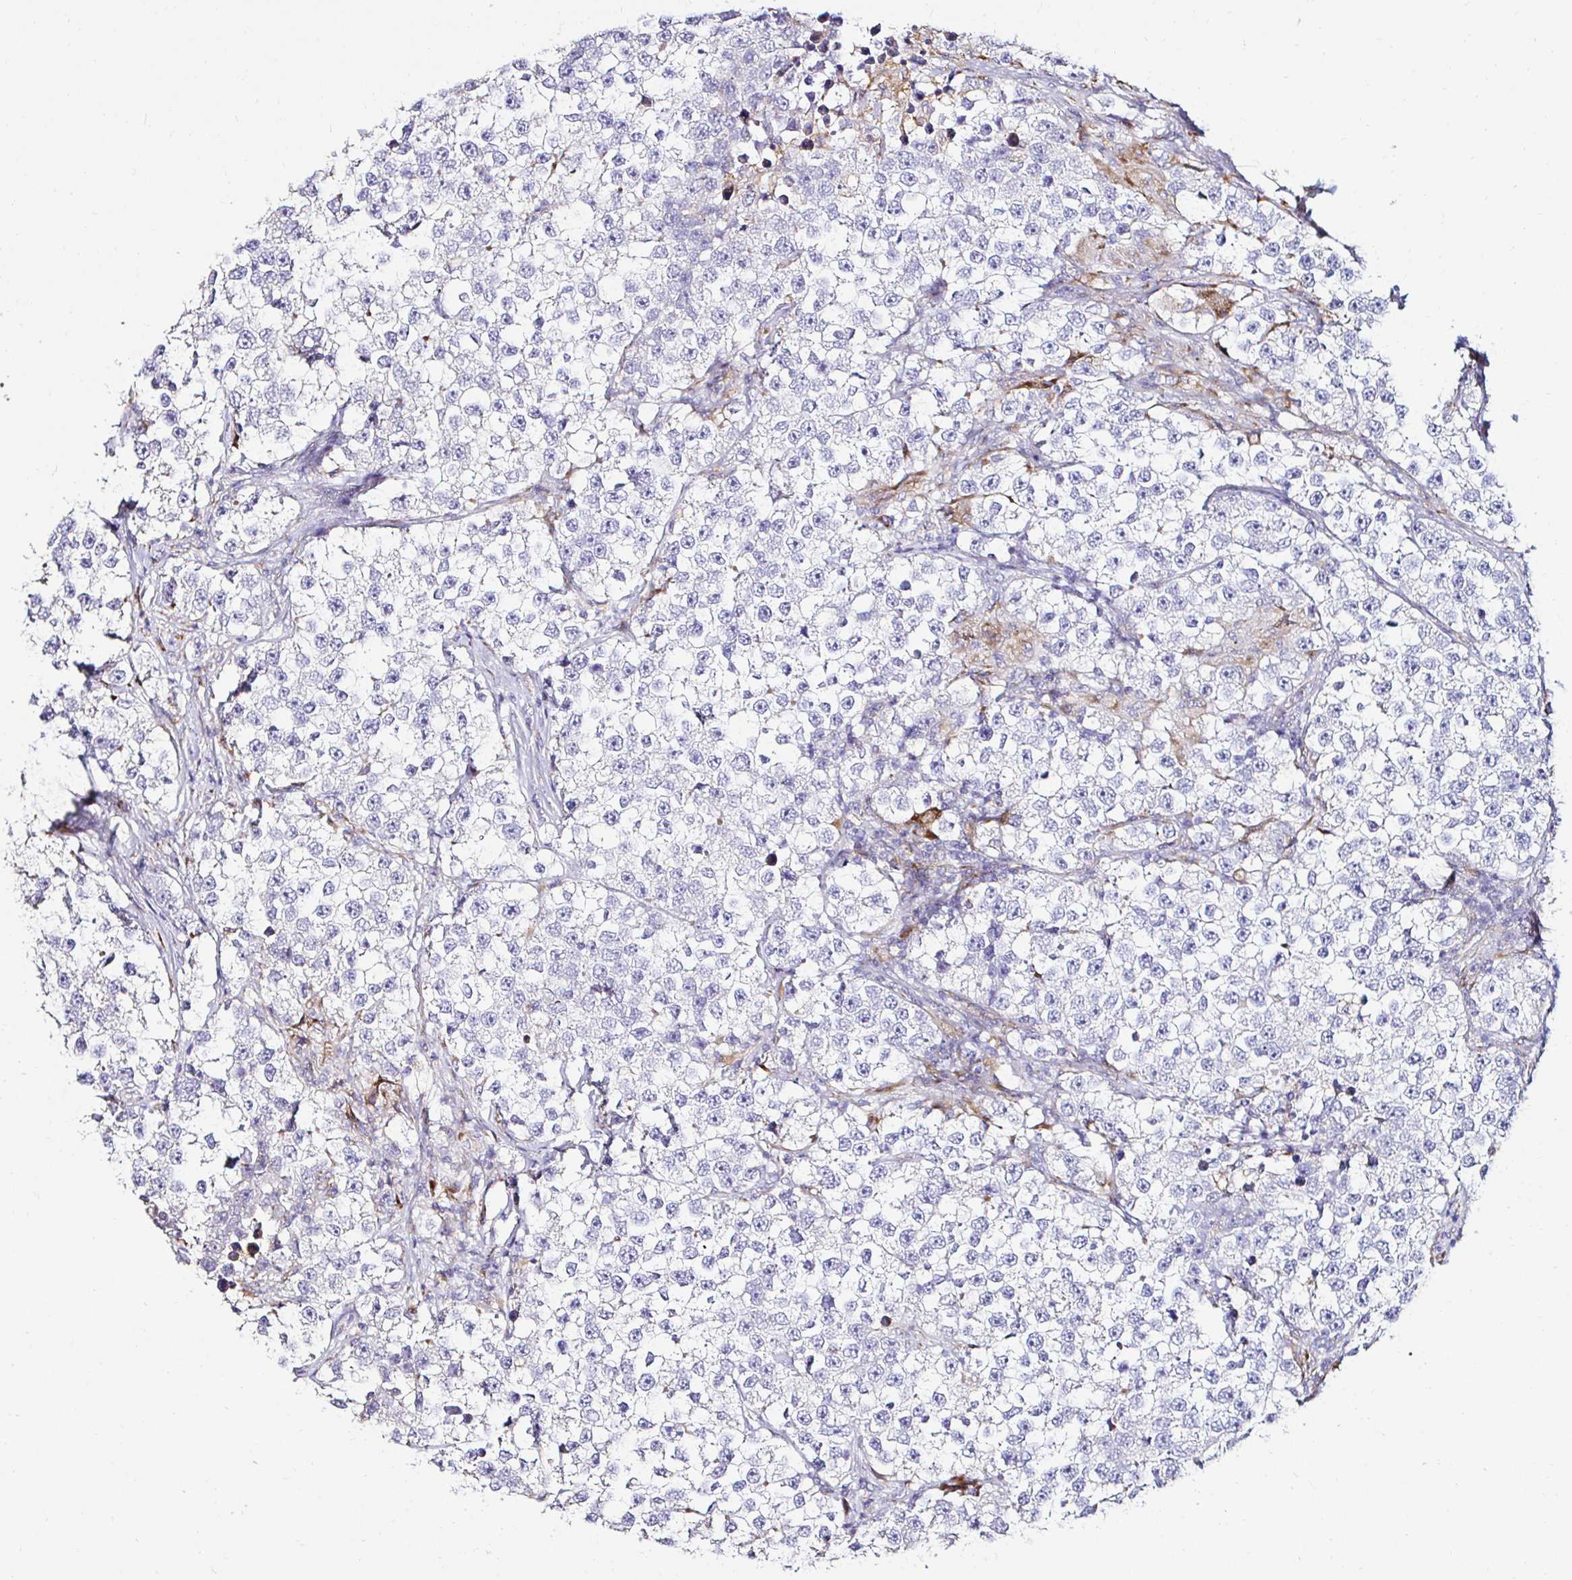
{"staining": {"intensity": "negative", "quantity": "none", "location": "none"}, "tissue": "testis cancer", "cell_type": "Tumor cells", "image_type": "cancer", "snomed": [{"axis": "morphology", "description": "Seminoma, NOS"}, {"axis": "topography", "description": "Testis"}], "caption": "Testis seminoma was stained to show a protein in brown. There is no significant staining in tumor cells. (DAB (3,3'-diaminobenzidine) immunohistochemistry with hematoxylin counter stain).", "gene": "GALNS", "patient": {"sex": "male", "age": 46}}